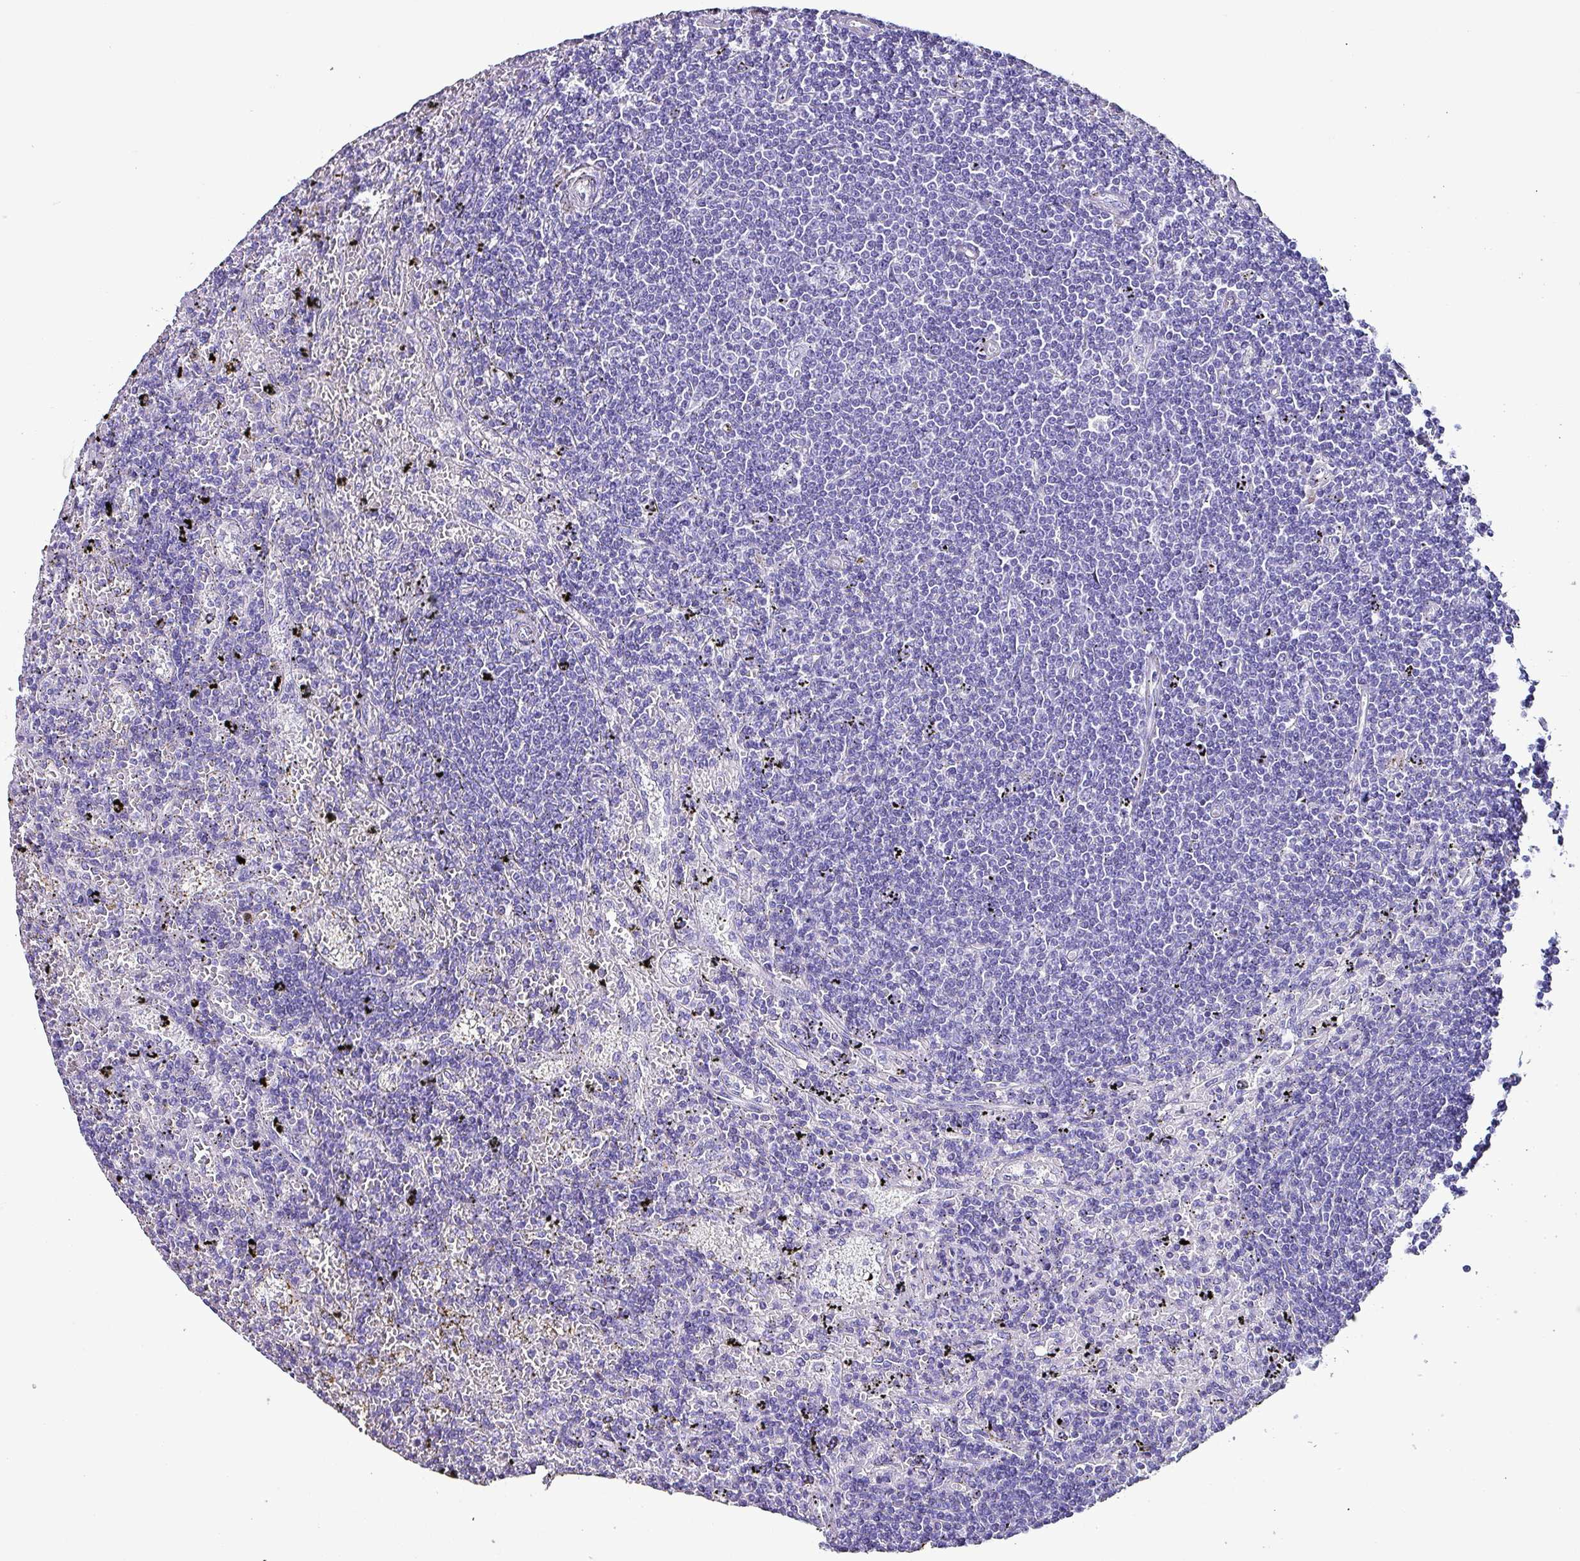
{"staining": {"intensity": "negative", "quantity": "none", "location": "none"}, "tissue": "lymphoma", "cell_type": "Tumor cells", "image_type": "cancer", "snomed": [{"axis": "morphology", "description": "Malignant lymphoma, non-Hodgkin's type, Low grade"}, {"axis": "topography", "description": "Spleen"}], "caption": "Immunohistochemistry histopathology image of lymphoma stained for a protein (brown), which exhibits no staining in tumor cells.", "gene": "KRT6C", "patient": {"sex": "male", "age": 76}}